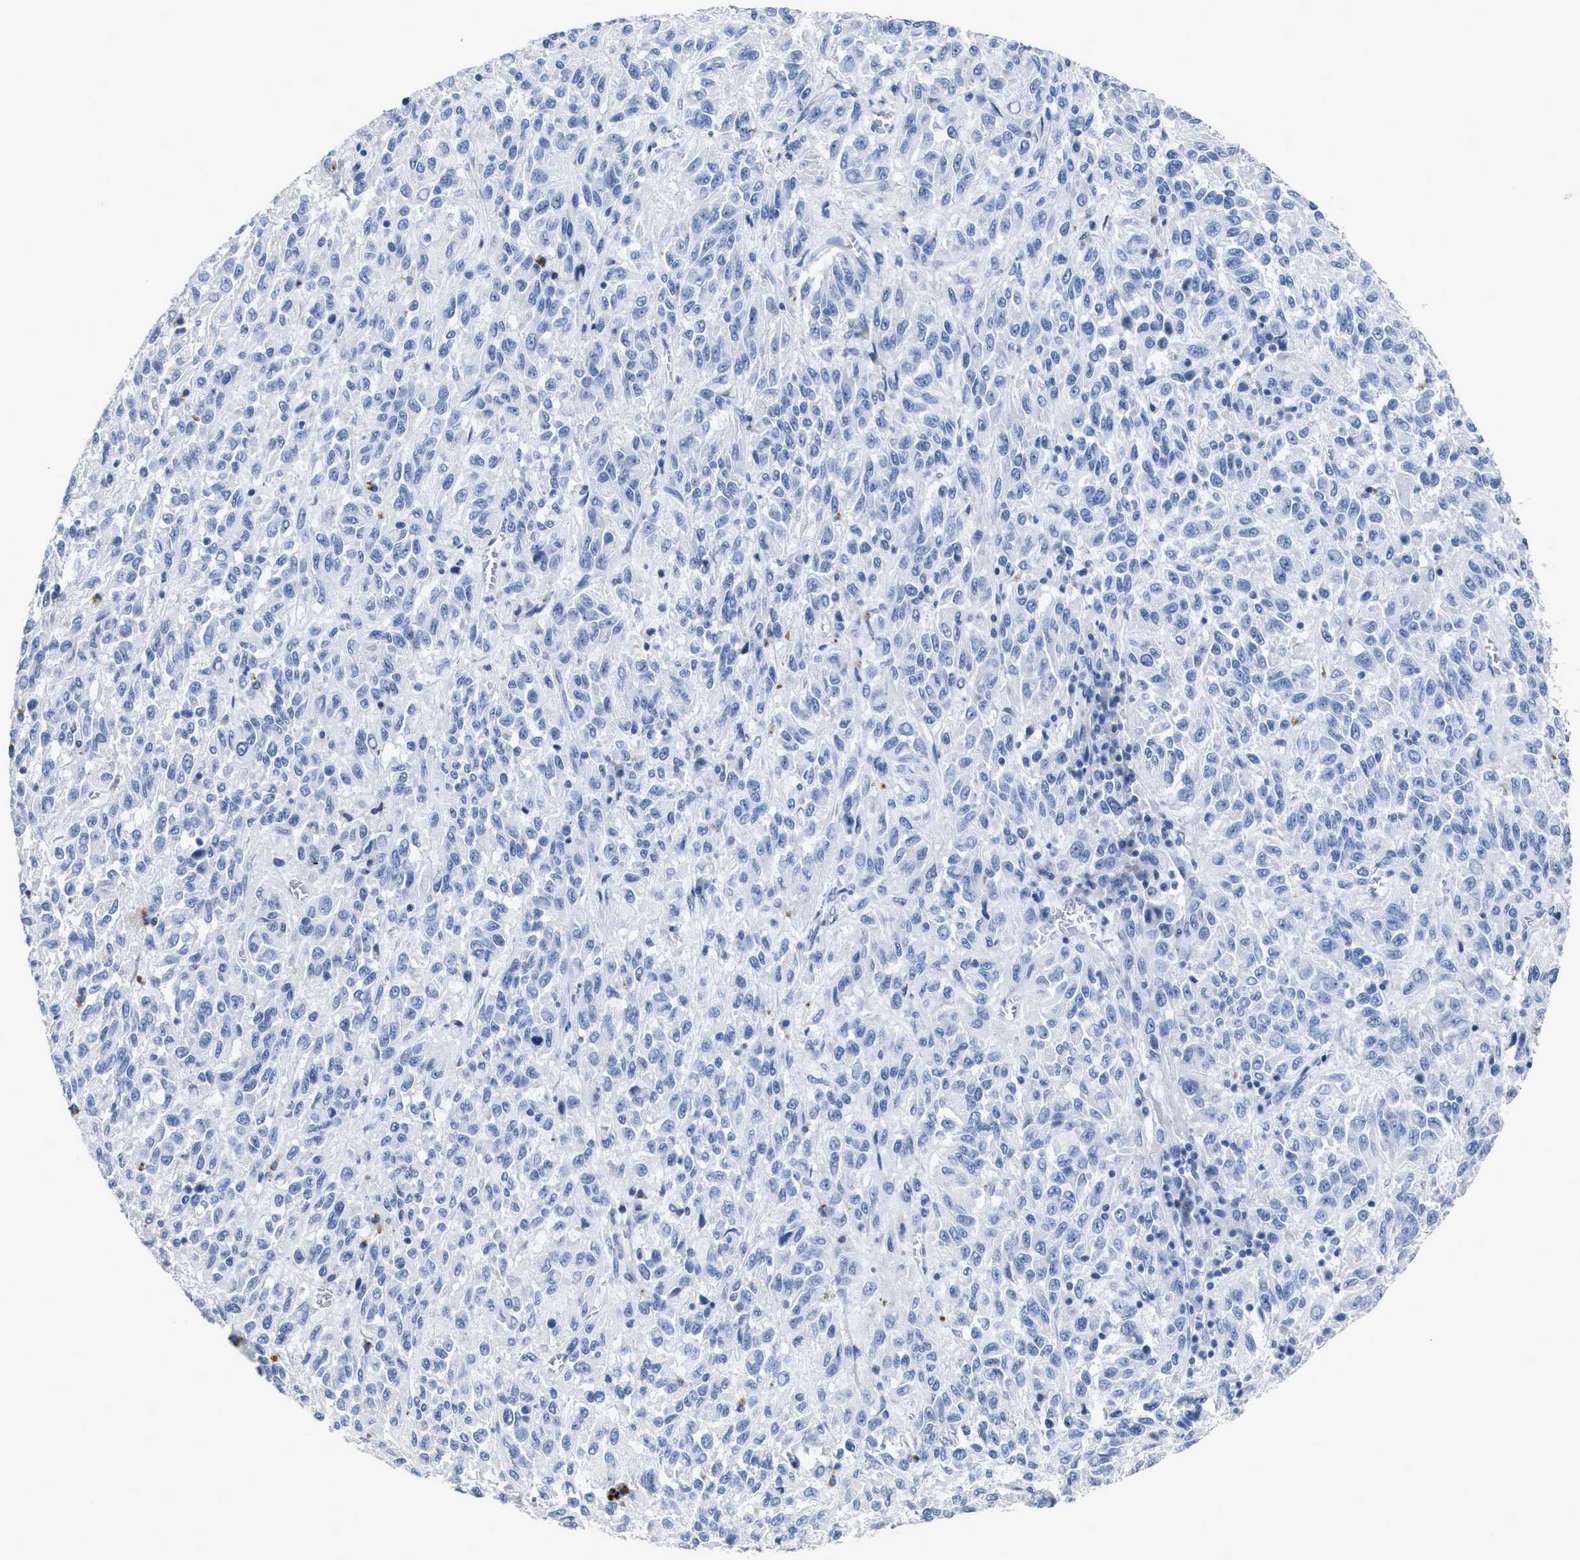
{"staining": {"intensity": "negative", "quantity": "none", "location": "none"}, "tissue": "melanoma", "cell_type": "Tumor cells", "image_type": "cancer", "snomed": [{"axis": "morphology", "description": "Malignant melanoma, Metastatic site"}, {"axis": "topography", "description": "Lung"}], "caption": "Tumor cells show no significant staining in malignant melanoma (metastatic site).", "gene": "CEACAM5", "patient": {"sex": "male", "age": 64}}